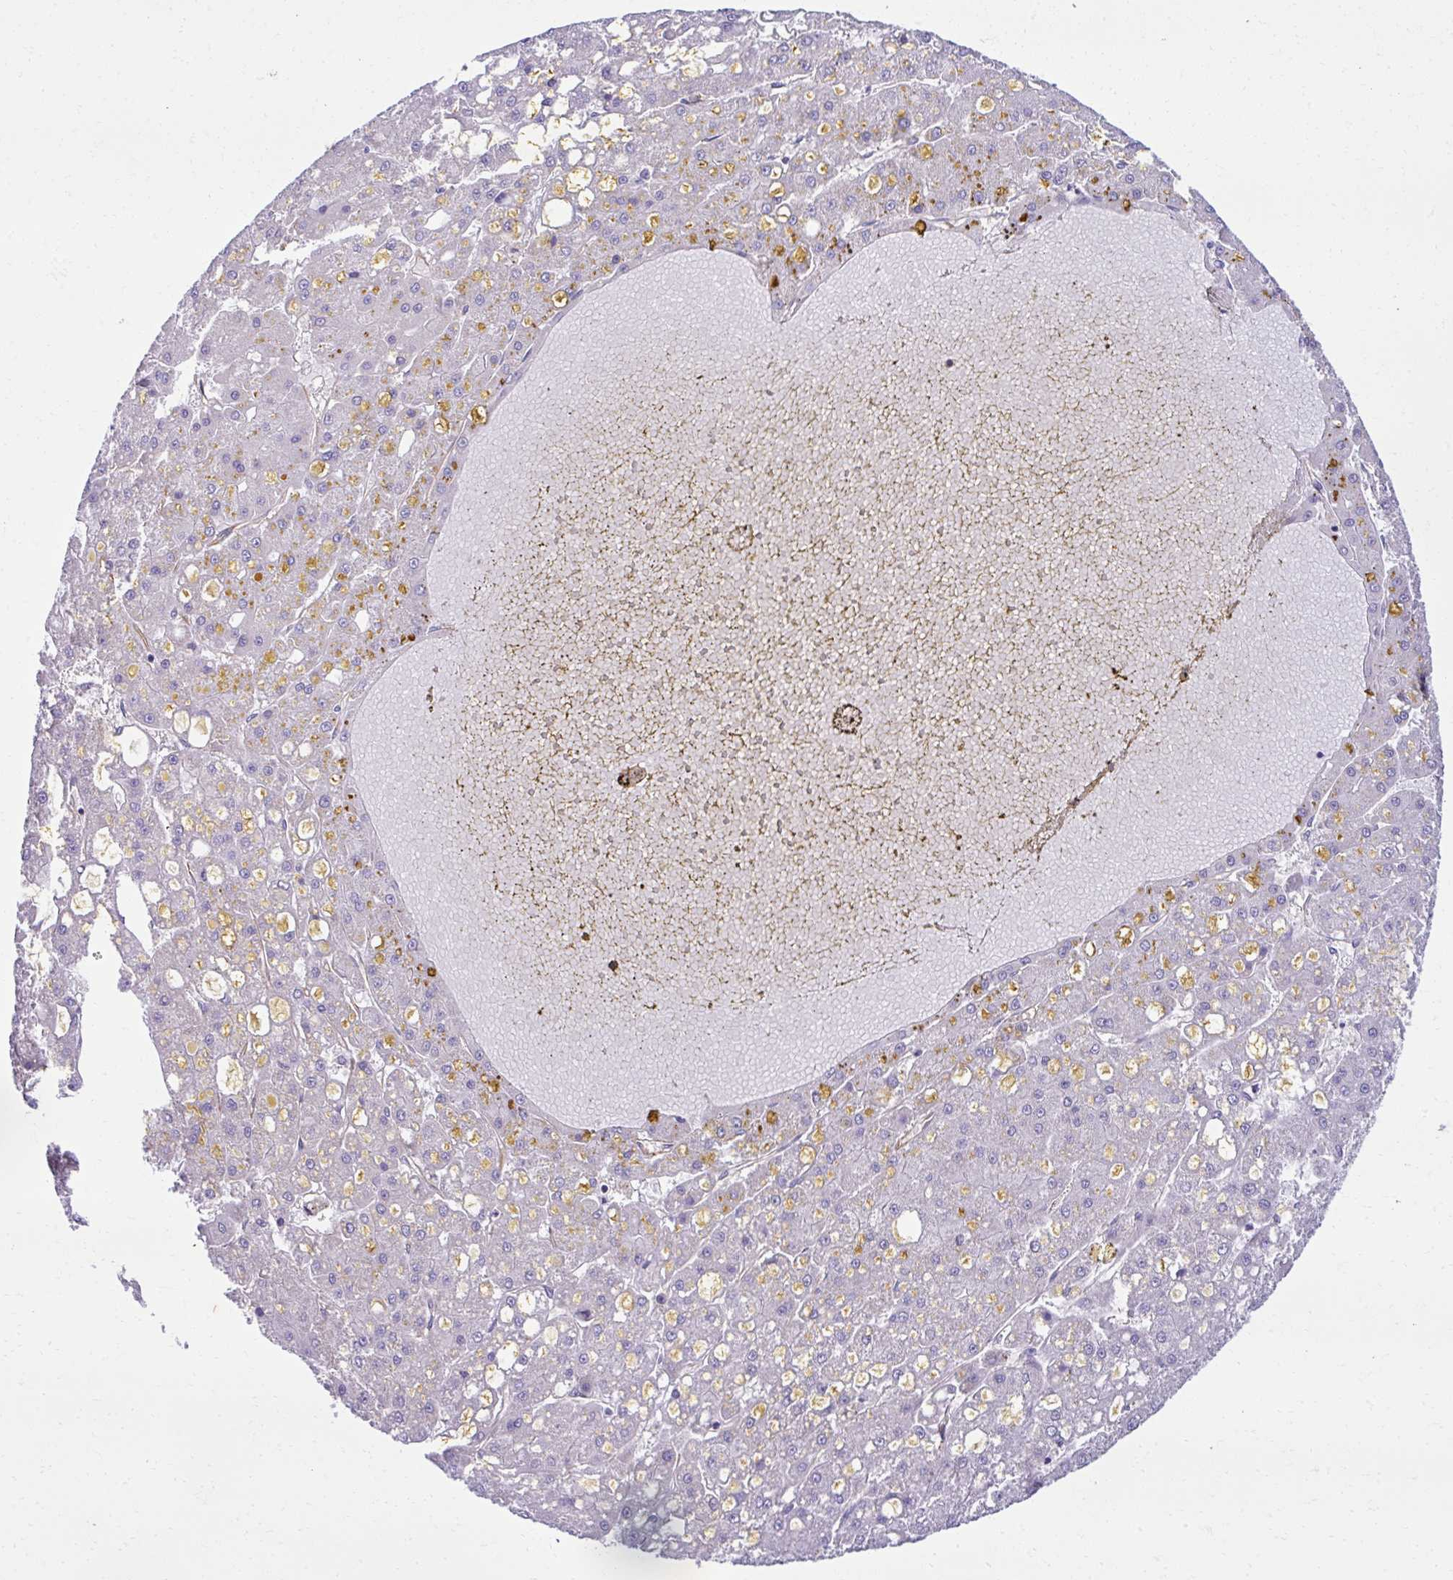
{"staining": {"intensity": "negative", "quantity": "none", "location": "none"}, "tissue": "liver cancer", "cell_type": "Tumor cells", "image_type": "cancer", "snomed": [{"axis": "morphology", "description": "Carcinoma, Hepatocellular, NOS"}, {"axis": "topography", "description": "Liver"}], "caption": "This is an immunohistochemistry histopathology image of hepatocellular carcinoma (liver). There is no positivity in tumor cells.", "gene": "TRIM52", "patient": {"sex": "male", "age": 67}}